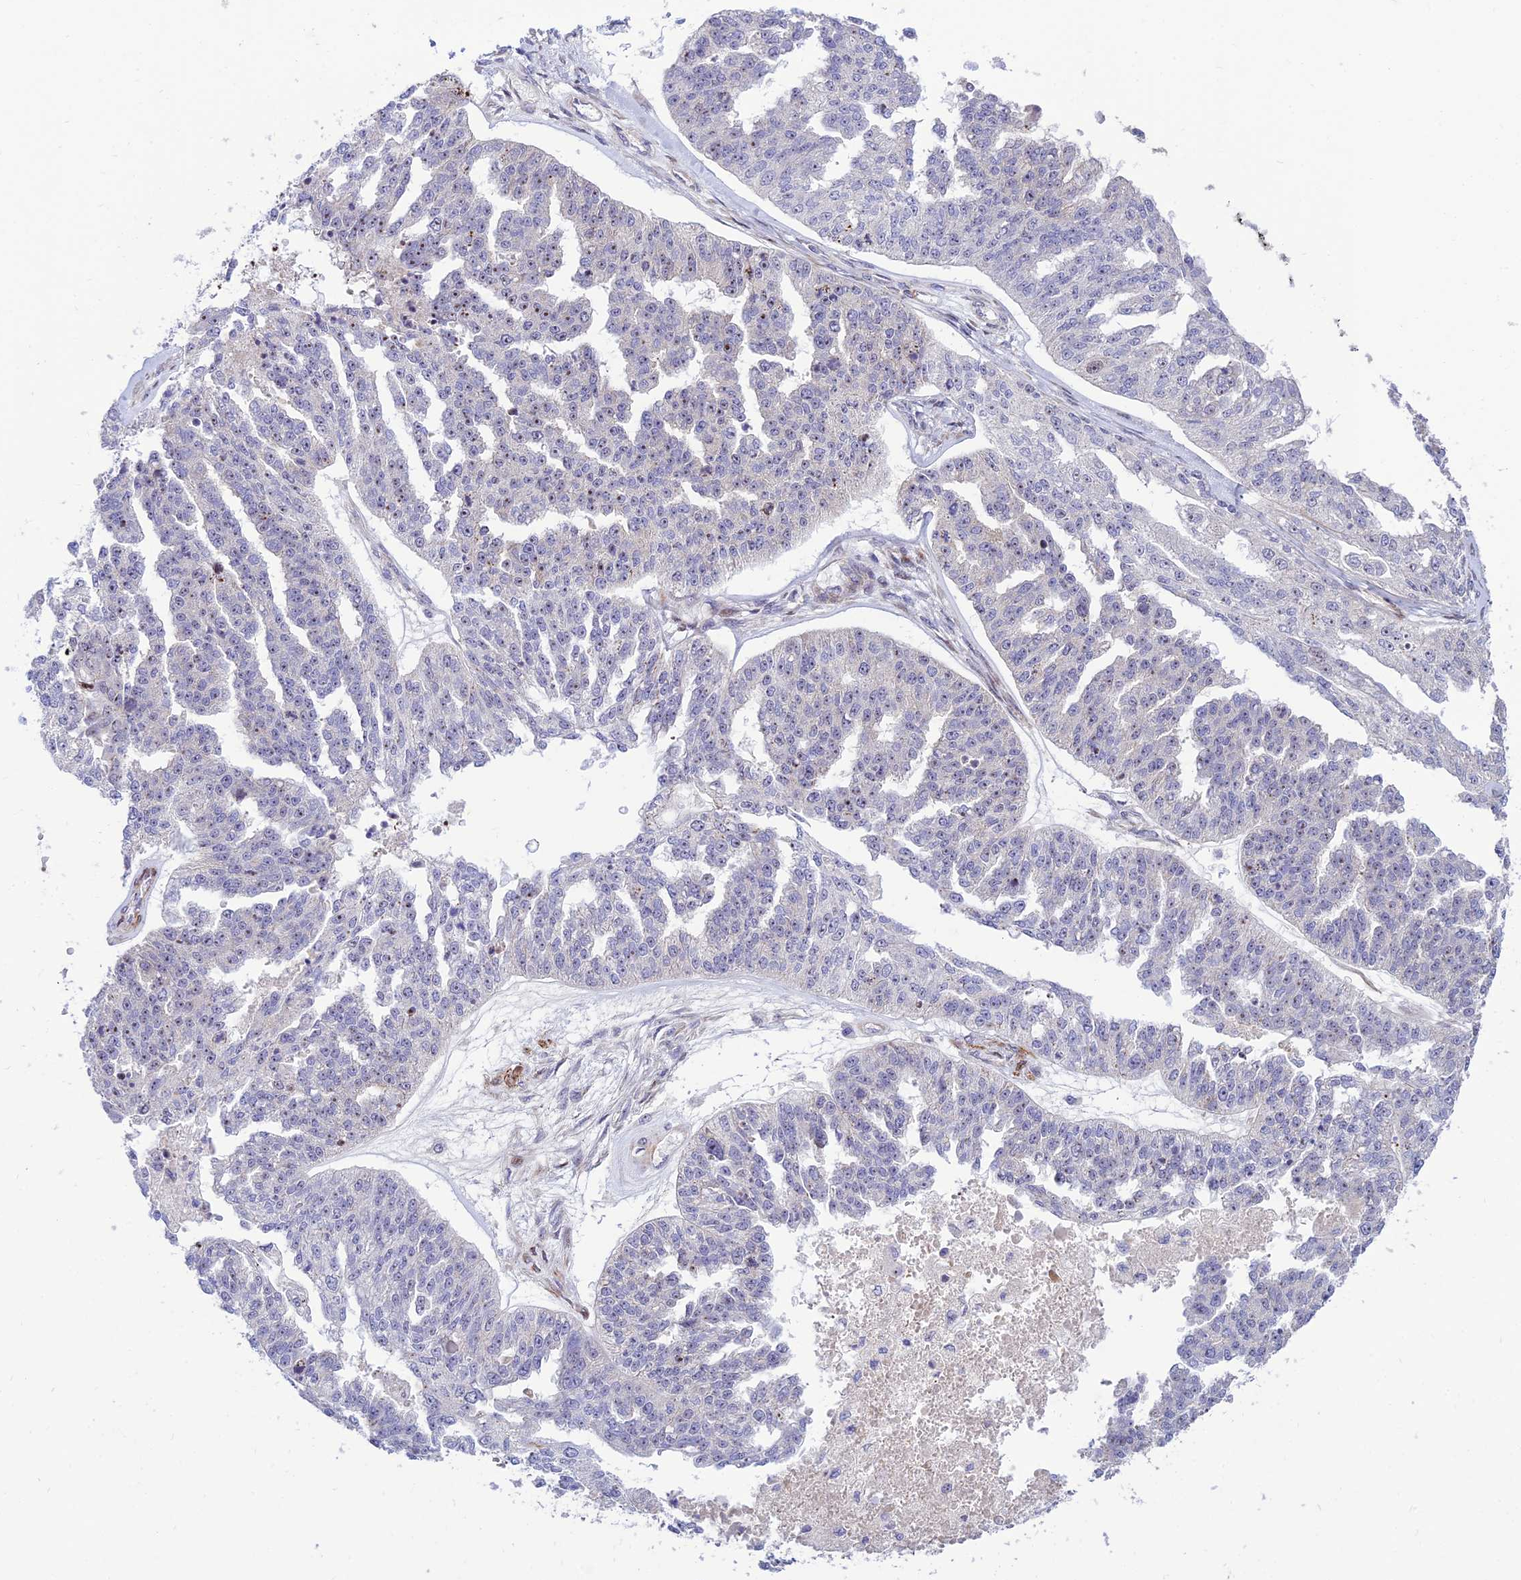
{"staining": {"intensity": "weak", "quantity": "<25%", "location": "nuclear"}, "tissue": "ovarian cancer", "cell_type": "Tumor cells", "image_type": "cancer", "snomed": [{"axis": "morphology", "description": "Cystadenocarcinoma, serous, NOS"}, {"axis": "topography", "description": "Ovary"}], "caption": "This is a histopathology image of immunohistochemistry (IHC) staining of ovarian cancer, which shows no expression in tumor cells. (Brightfield microscopy of DAB immunohistochemistry at high magnification).", "gene": "KBTBD7", "patient": {"sex": "female", "age": 58}}